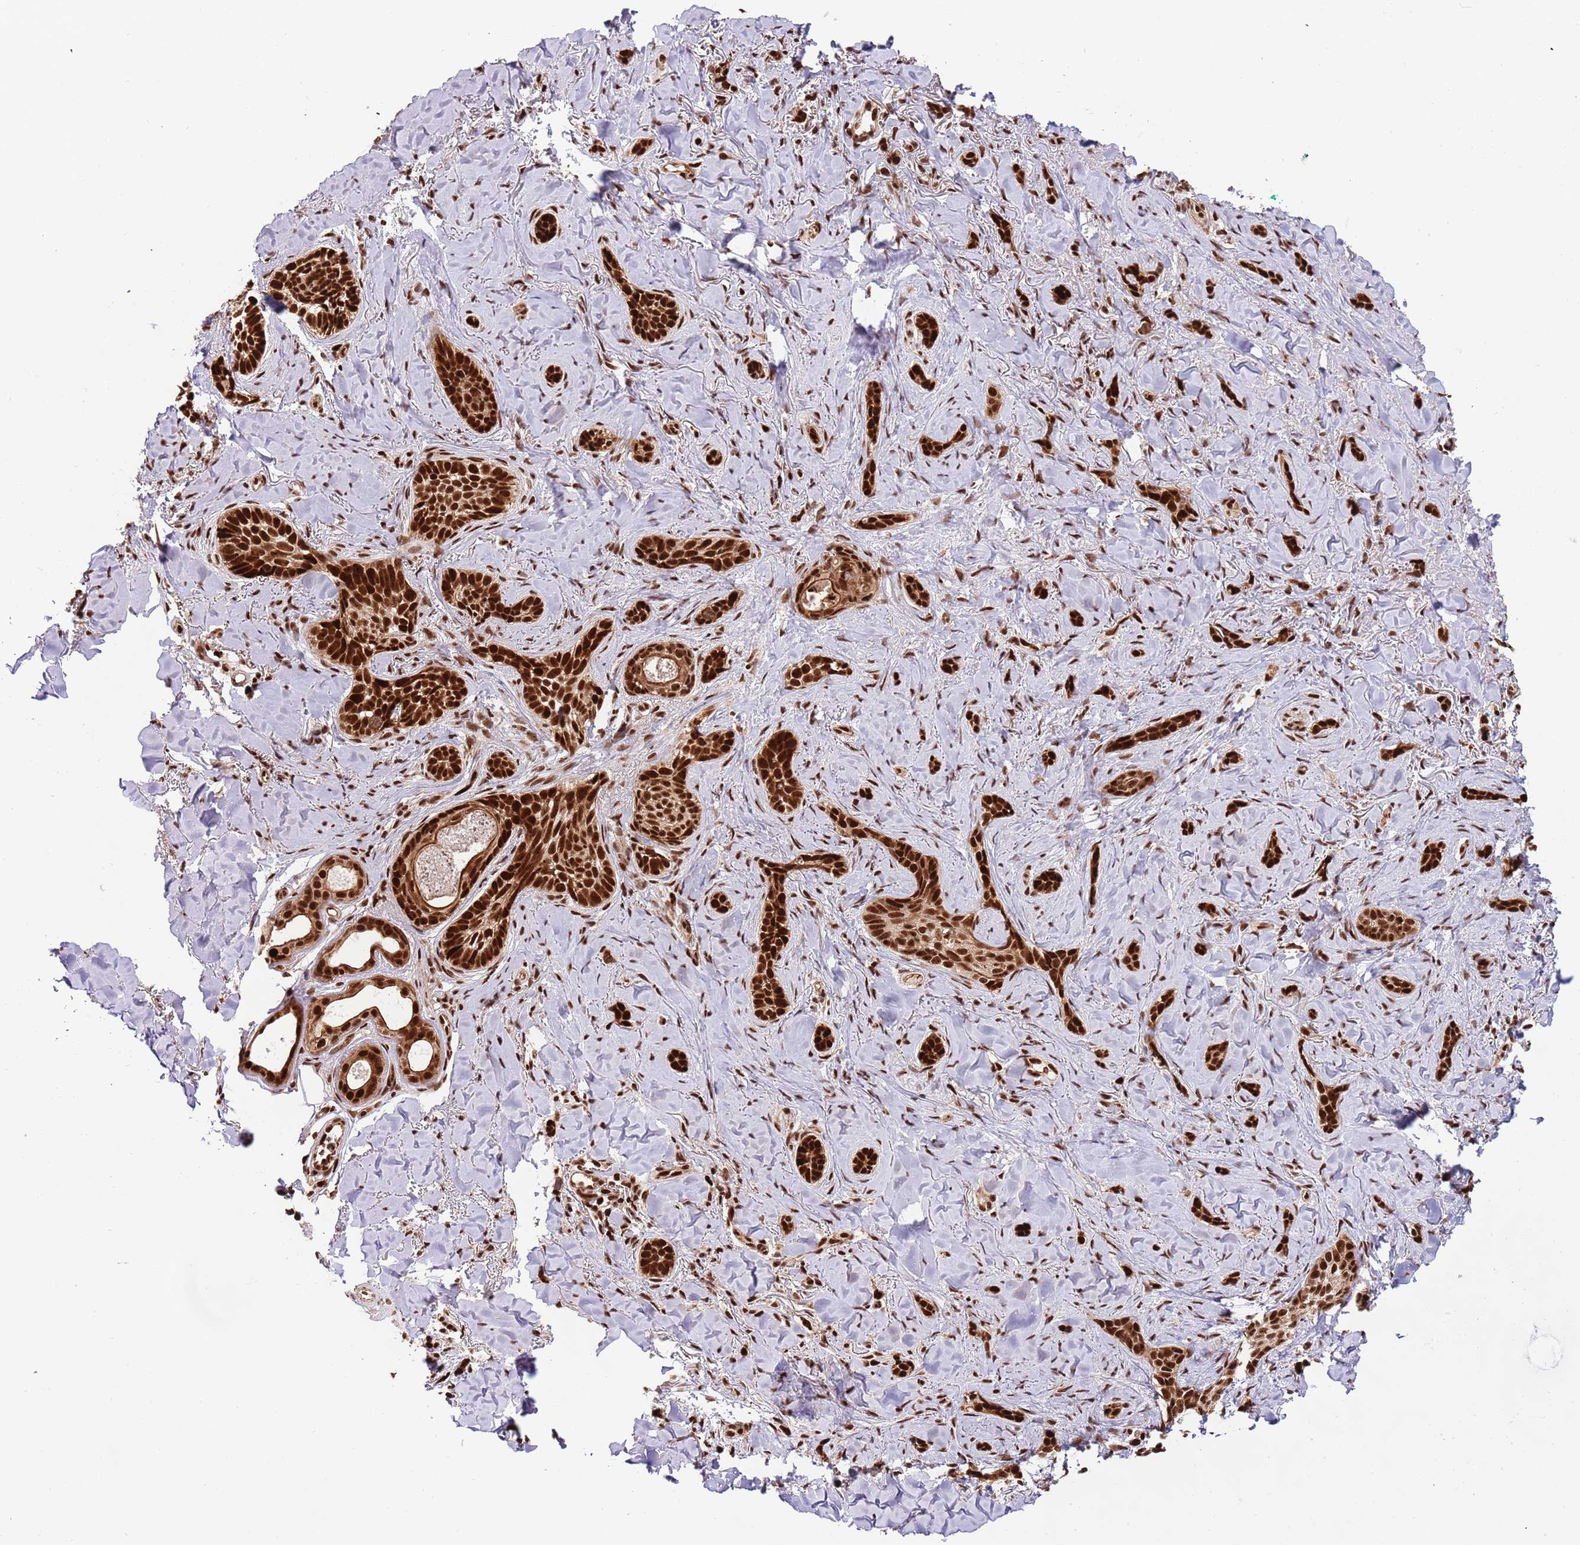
{"staining": {"intensity": "strong", "quantity": ">75%", "location": "nuclear"}, "tissue": "skin cancer", "cell_type": "Tumor cells", "image_type": "cancer", "snomed": [{"axis": "morphology", "description": "Basal cell carcinoma"}, {"axis": "topography", "description": "Skin"}], "caption": "A photomicrograph of basal cell carcinoma (skin) stained for a protein demonstrates strong nuclear brown staining in tumor cells. The staining is performed using DAB brown chromogen to label protein expression. The nuclei are counter-stained blue using hematoxylin.", "gene": "RIF1", "patient": {"sex": "female", "age": 55}}